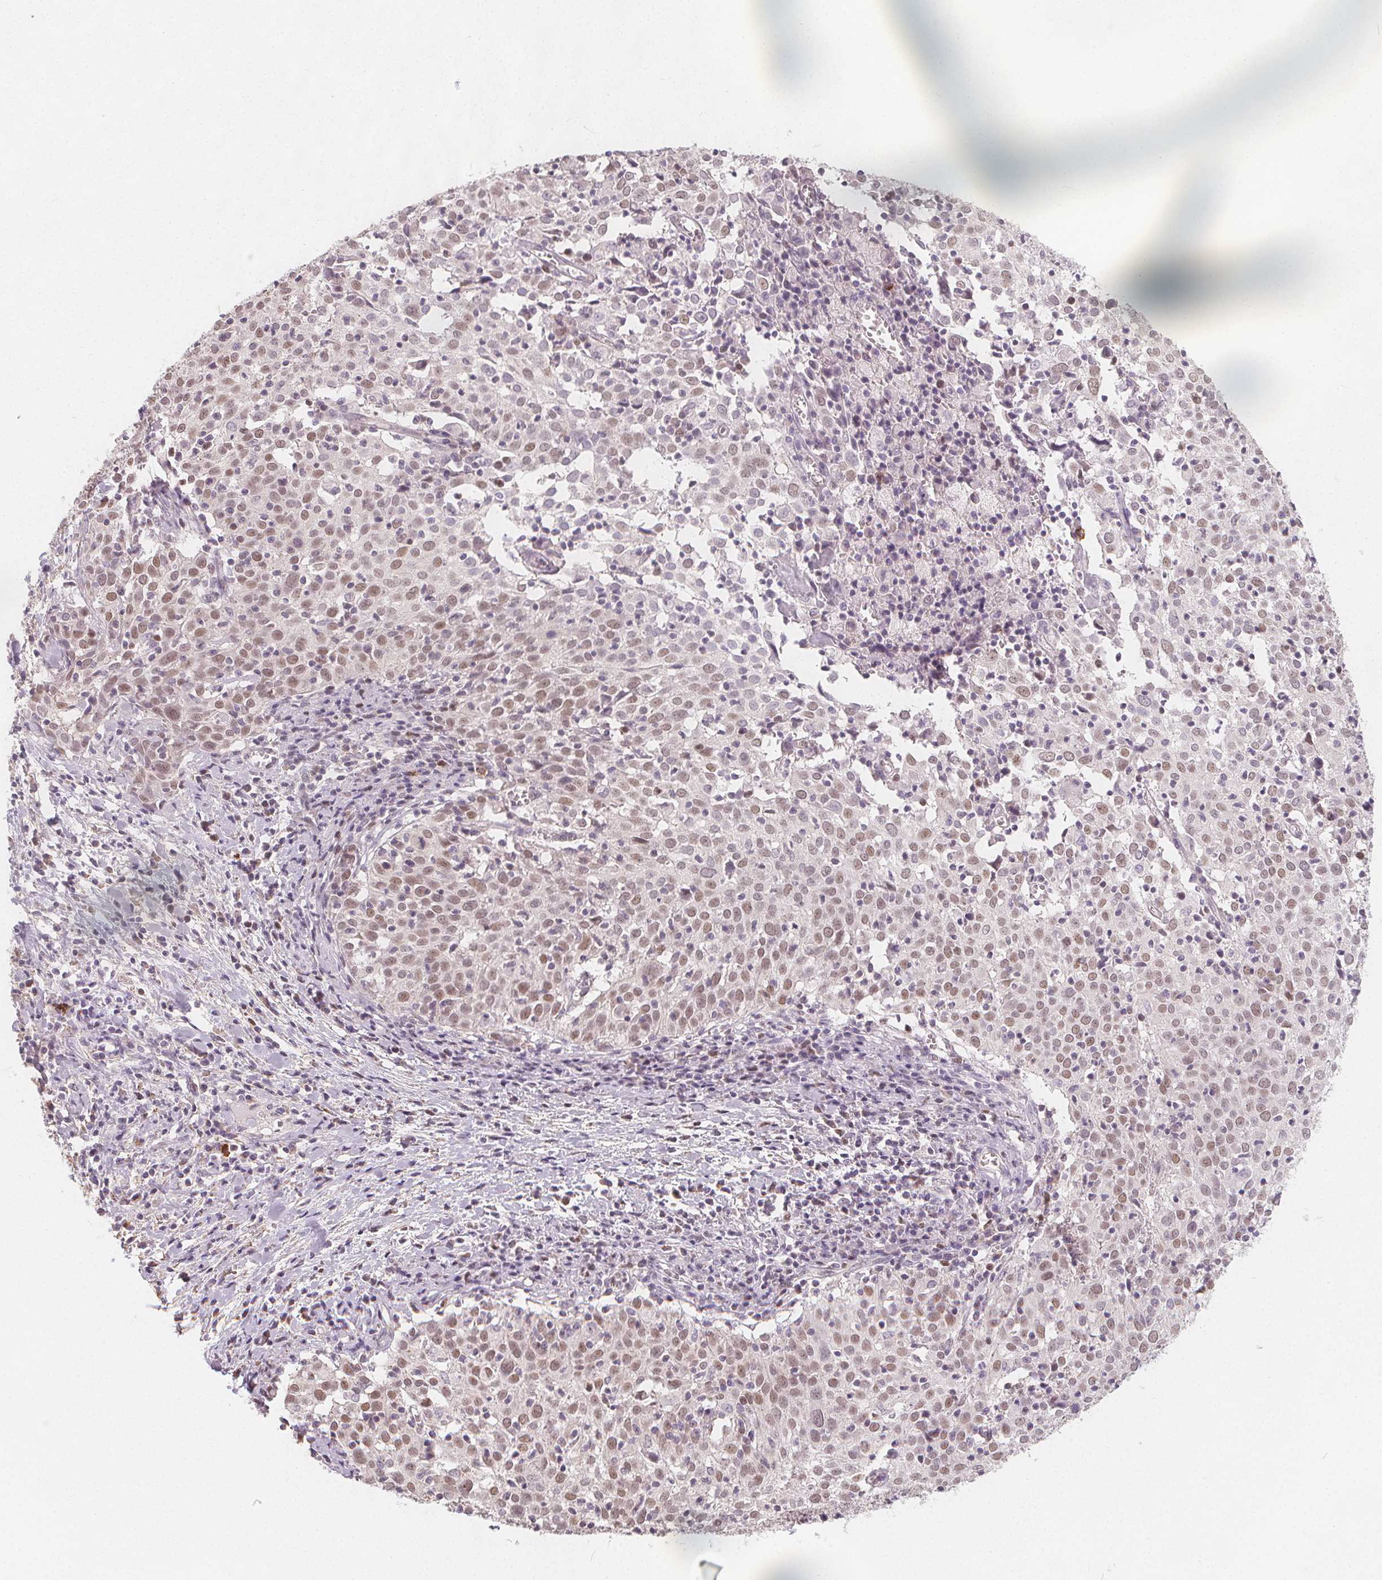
{"staining": {"intensity": "weak", "quantity": "25%-75%", "location": "nuclear"}, "tissue": "cervical cancer", "cell_type": "Tumor cells", "image_type": "cancer", "snomed": [{"axis": "morphology", "description": "Squamous cell carcinoma, NOS"}, {"axis": "topography", "description": "Cervix"}], "caption": "This is a micrograph of IHC staining of cervical squamous cell carcinoma, which shows weak positivity in the nuclear of tumor cells.", "gene": "TIPIN", "patient": {"sex": "female", "age": 39}}